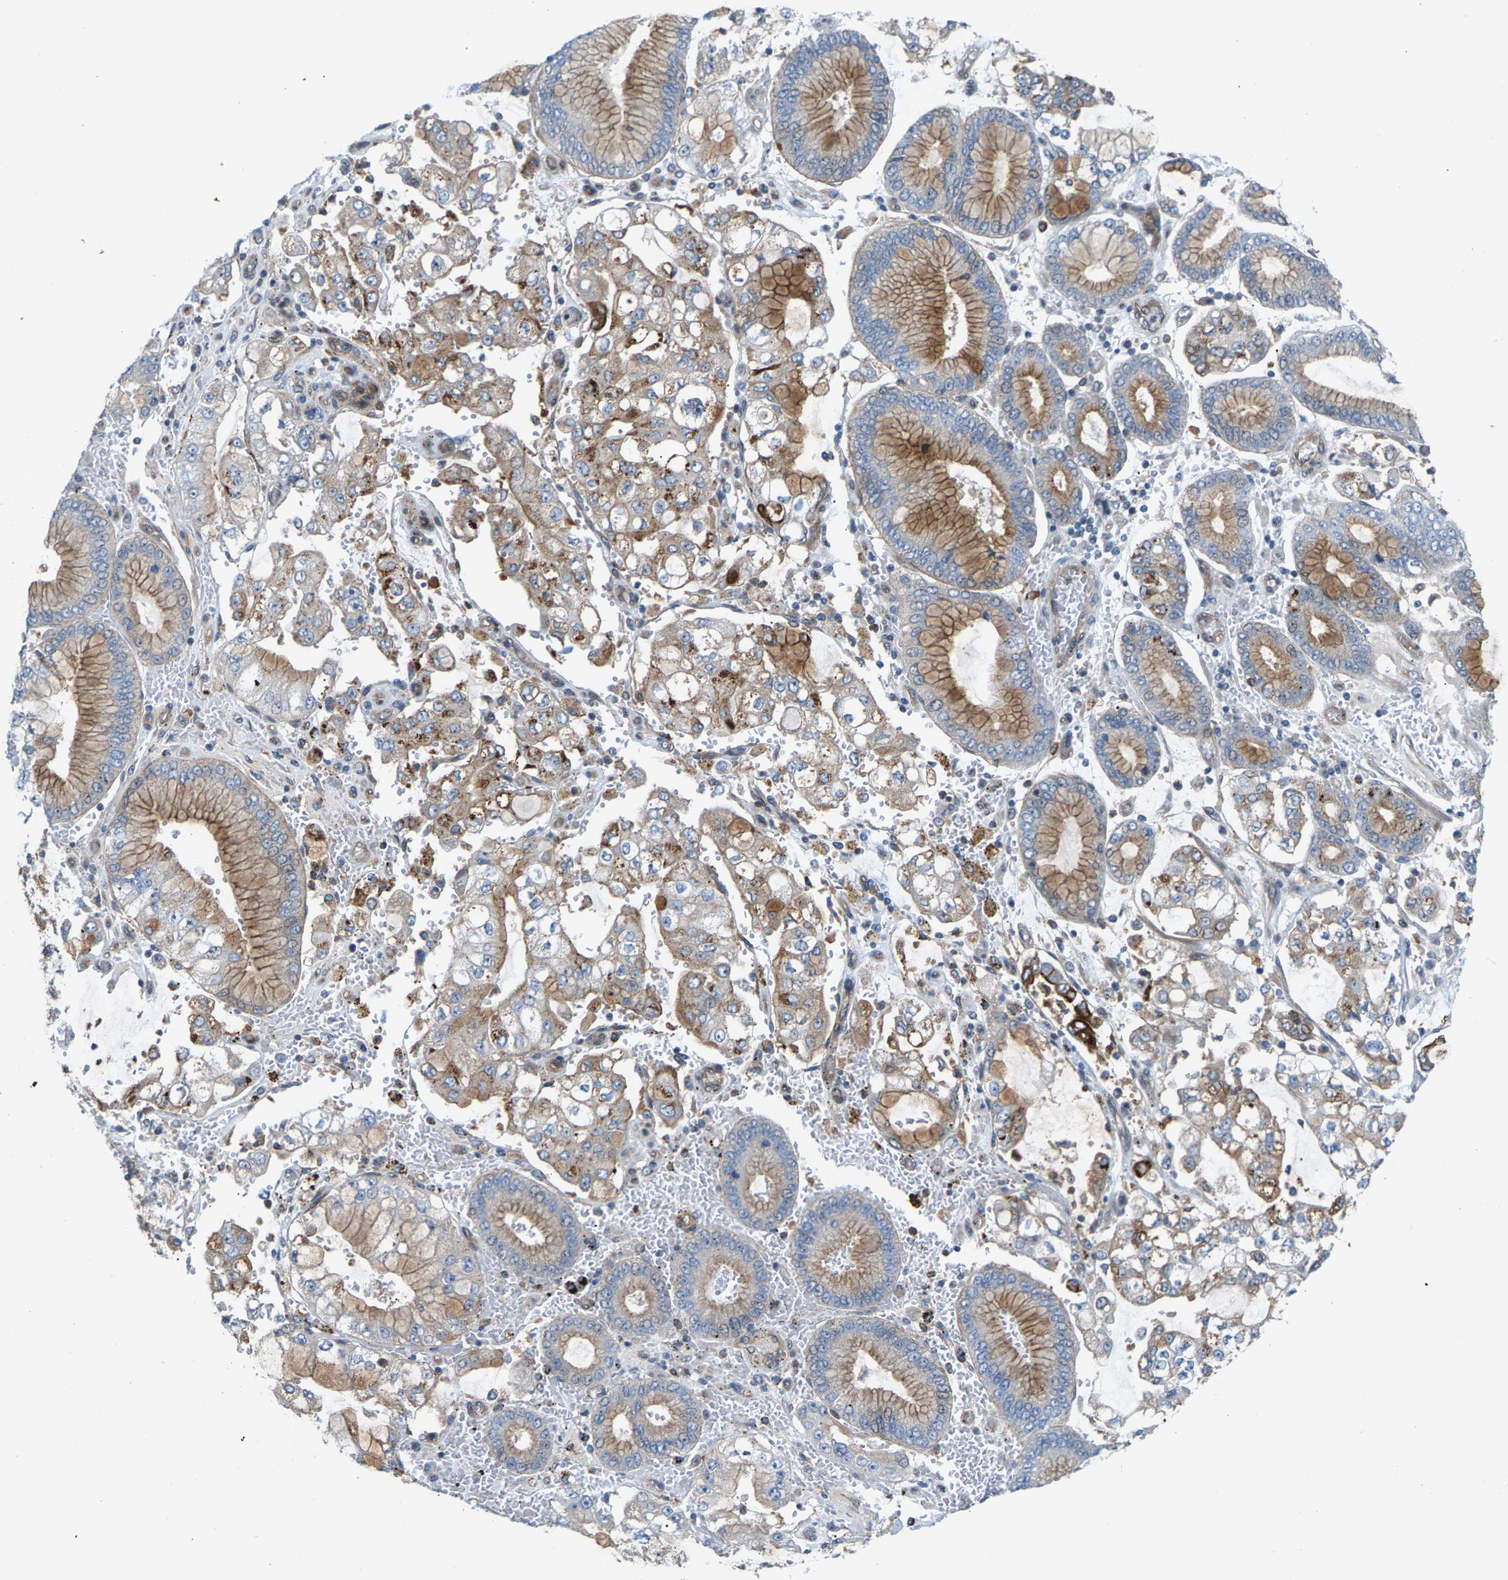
{"staining": {"intensity": "moderate", "quantity": "25%-75%", "location": "cytoplasmic/membranous"}, "tissue": "stomach cancer", "cell_type": "Tumor cells", "image_type": "cancer", "snomed": [{"axis": "morphology", "description": "Adenocarcinoma, NOS"}, {"axis": "topography", "description": "Stomach"}], "caption": "Stomach cancer (adenocarcinoma) was stained to show a protein in brown. There is medium levels of moderate cytoplasmic/membranous expression in approximately 25%-75% of tumor cells. The staining is performed using DAB (3,3'-diaminobenzidine) brown chromogen to label protein expression. The nuclei are counter-stained blue using hematoxylin.", "gene": "PDCL", "patient": {"sex": "male", "age": 76}}